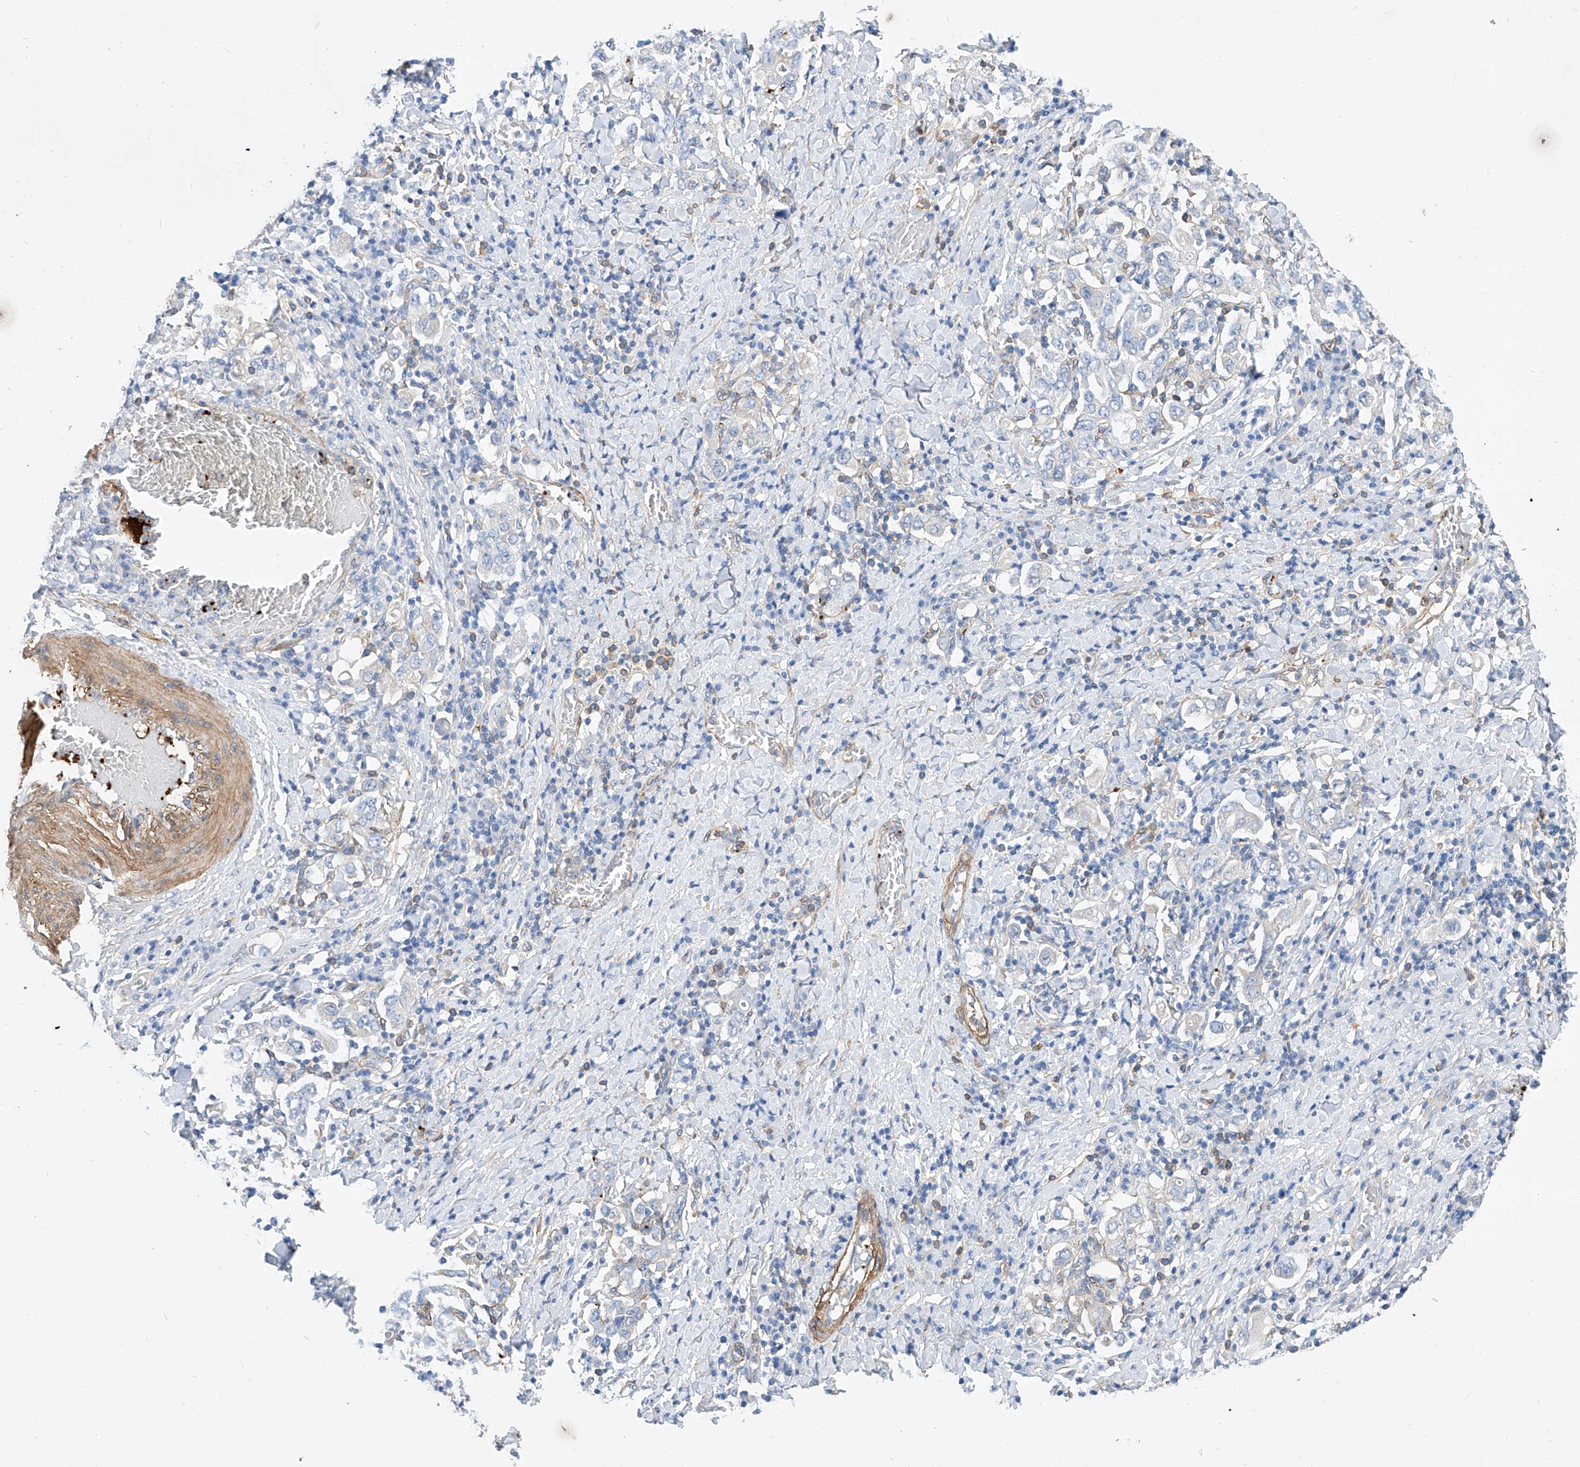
{"staining": {"intensity": "negative", "quantity": "none", "location": "none"}, "tissue": "stomach cancer", "cell_type": "Tumor cells", "image_type": "cancer", "snomed": [{"axis": "morphology", "description": "Adenocarcinoma, NOS"}, {"axis": "topography", "description": "Stomach, upper"}], "caption": "High magnification brightfield microscopy of stomach cancer stained with DAB (3,3'-diaminobenzidine) (brown) and counterstained with hematoxylin (blue): tumor cells show no significant expression.", "gene": "TAS2R60", "patient": {"sex": "male", "age": 62}}